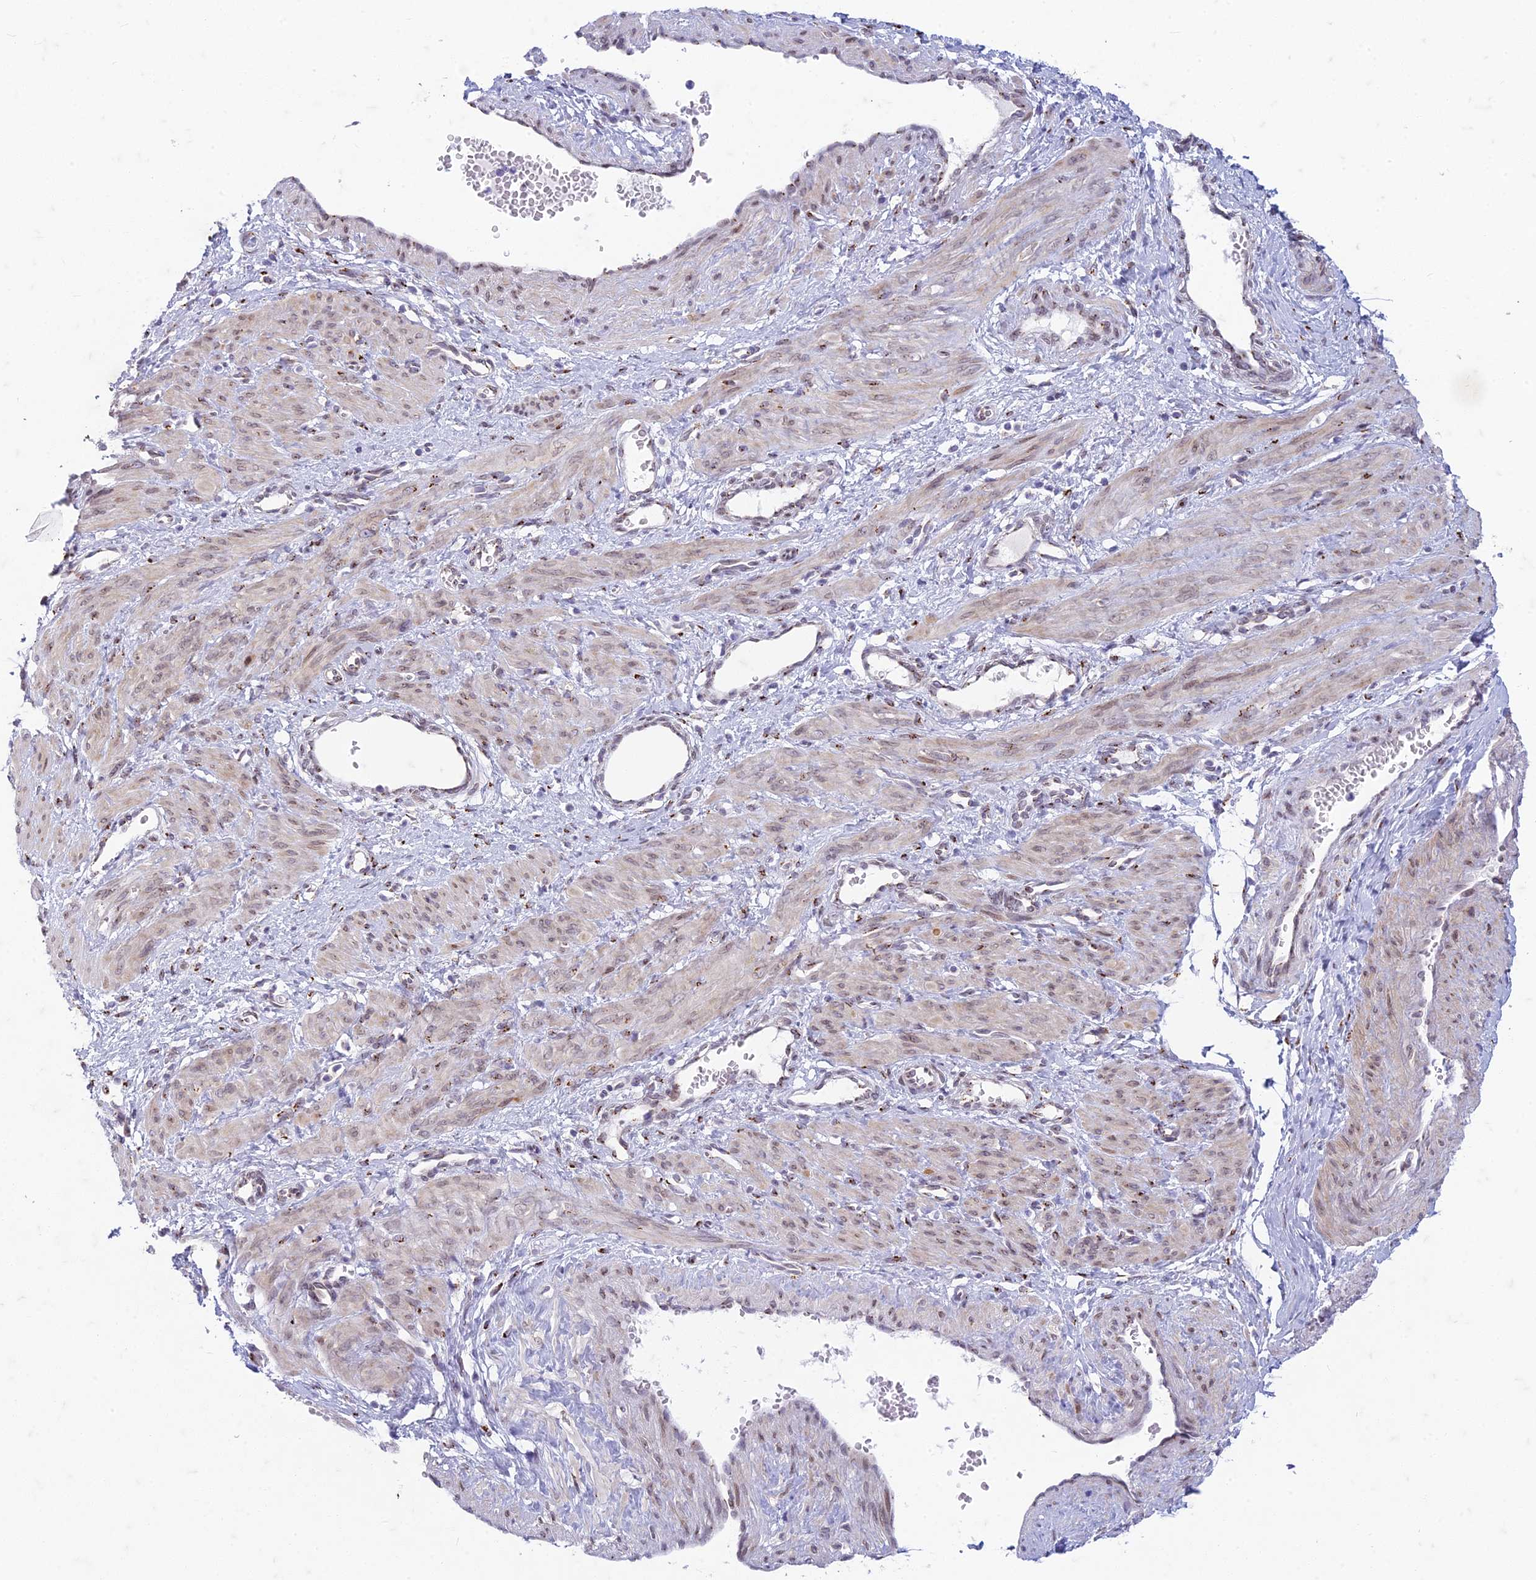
{"staining": {"intensity": "weak", "quantity": "25%-75%", "location": "cytoplasmic/membranous,nuclear"}, "tissue": "smooth muscle", "cell_type": "Smooth muscle cells", "image_type": "normal", "snomed": [{"axis": "morphology", "description": "Normal tissue, NOS"}, {"axis": "topography", "description": "Endometrium"}], "caption": "Smooth muscle cells display weak cytoplasmic/membranous,nuclear positivity in approximately 25%-75% of cells in unremarkable smooth muscle.", "gene": "FAM3C", "patient": {"sex": "female", "age": 33}}